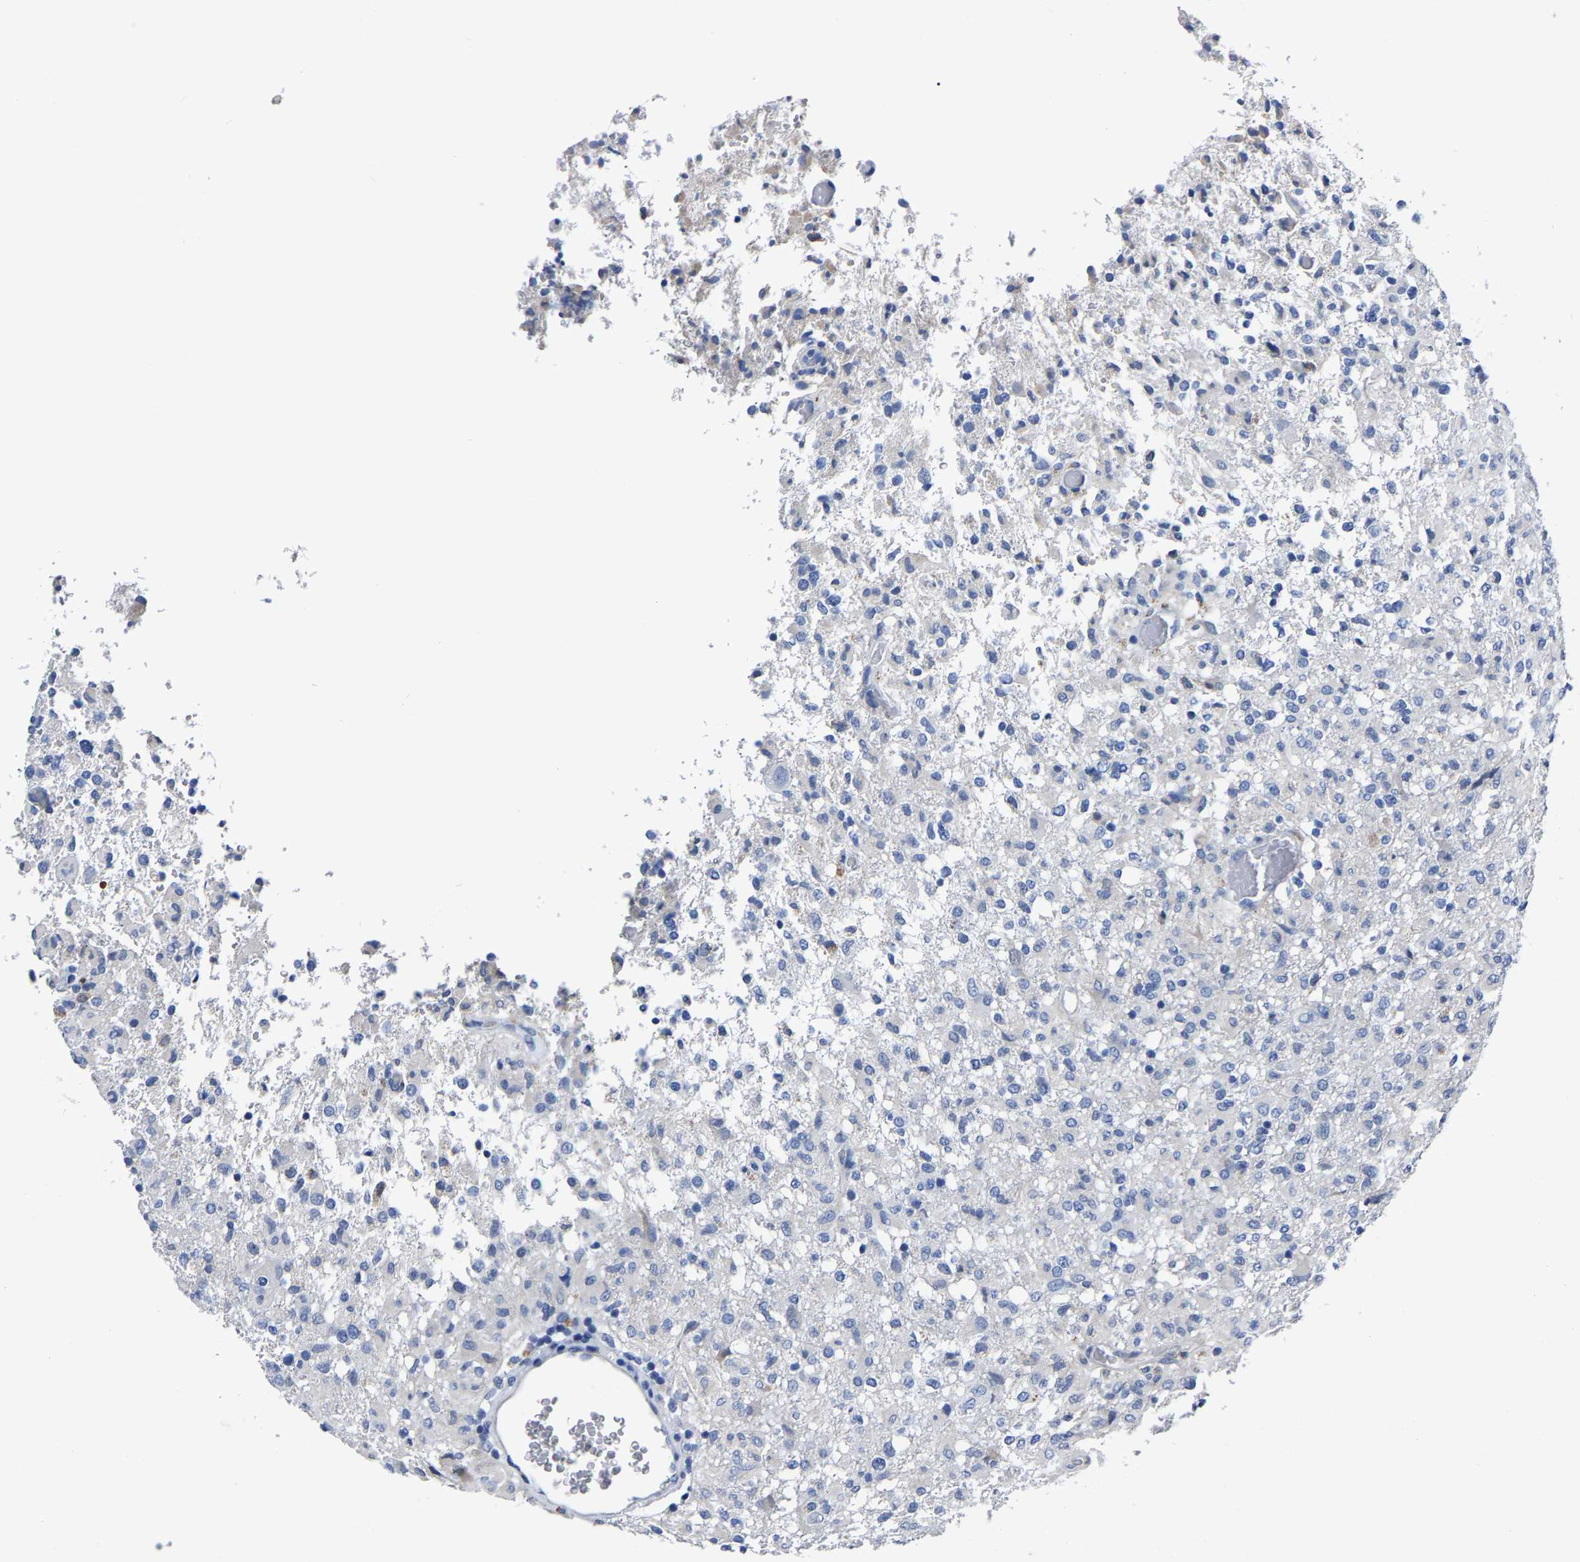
{"staining": {"intensity": "negative", "quantity": "none", "location": "none"}, "tissue": "glioma", "cell_type": "Tumor cells", "image_type": "cancer", "snomed": [{"axis": "morphology", "description": "Glioma, malignant, High grade"}, {"axis": "topography", "description": "Brain"}], "caption": "A micrograph of glioma stained for a protein reveals no brown staining in tumor cells.", "gene": "MOV10L1", "patient": {"sex": "female", "age": 57}}